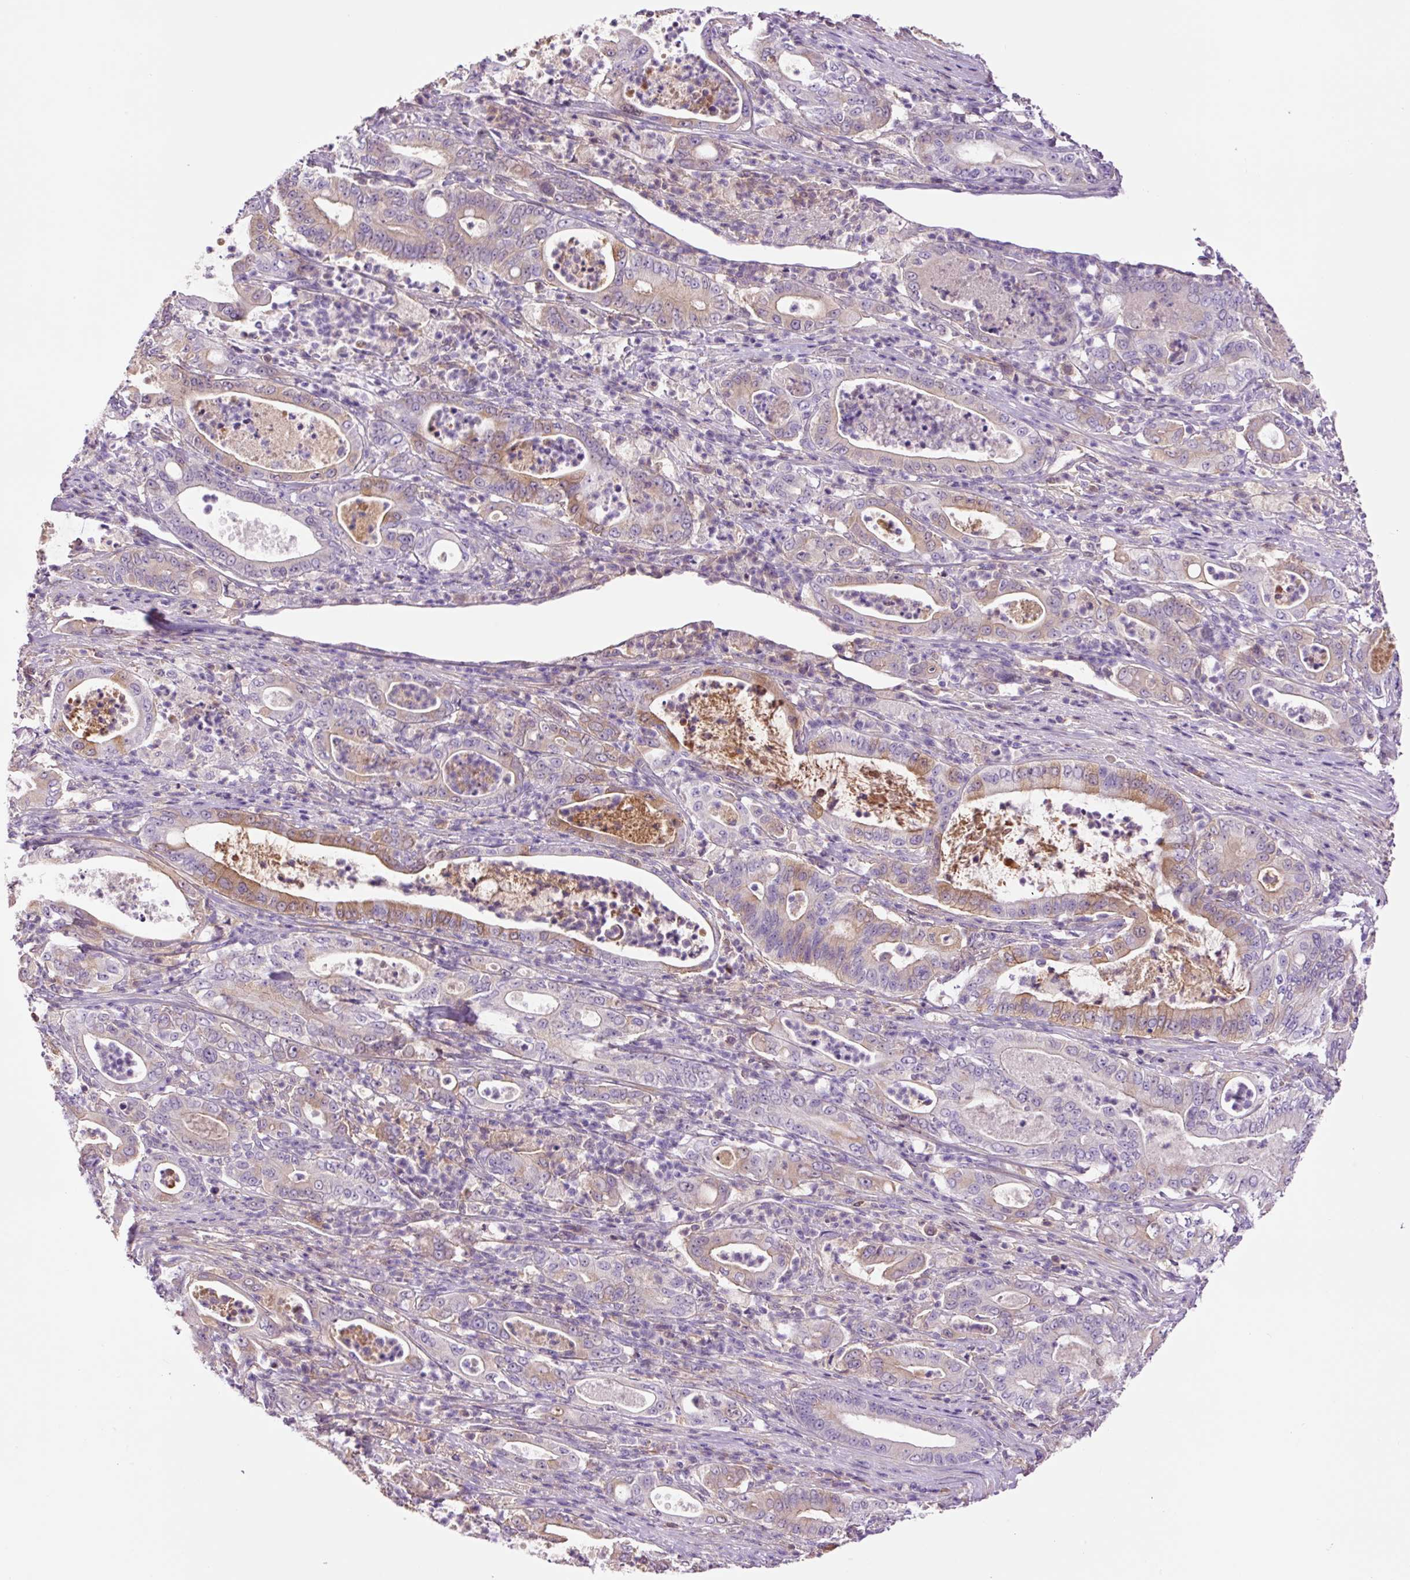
{"staining": {"intensity": "moderate", "quantity": "<25%", "location": "cytoplasmic/membranous"}, "tissue": "pancreatic cancer", "cell_type": "Tumor cells", "image_type": "cancer", "snomed": [{"axis": "morphology", "description": "Adenocarcinoma, NOS"}, {"axis": "topography", "description": "Pancreas"}], "caption": "A brown stain shows moderate cytoplasmic/membranous positivity of a protein in pancreatic adenocarcinoma tumor cells.", "gene": "DPPA4", "patient": {"sex": "male", "age": 71}}